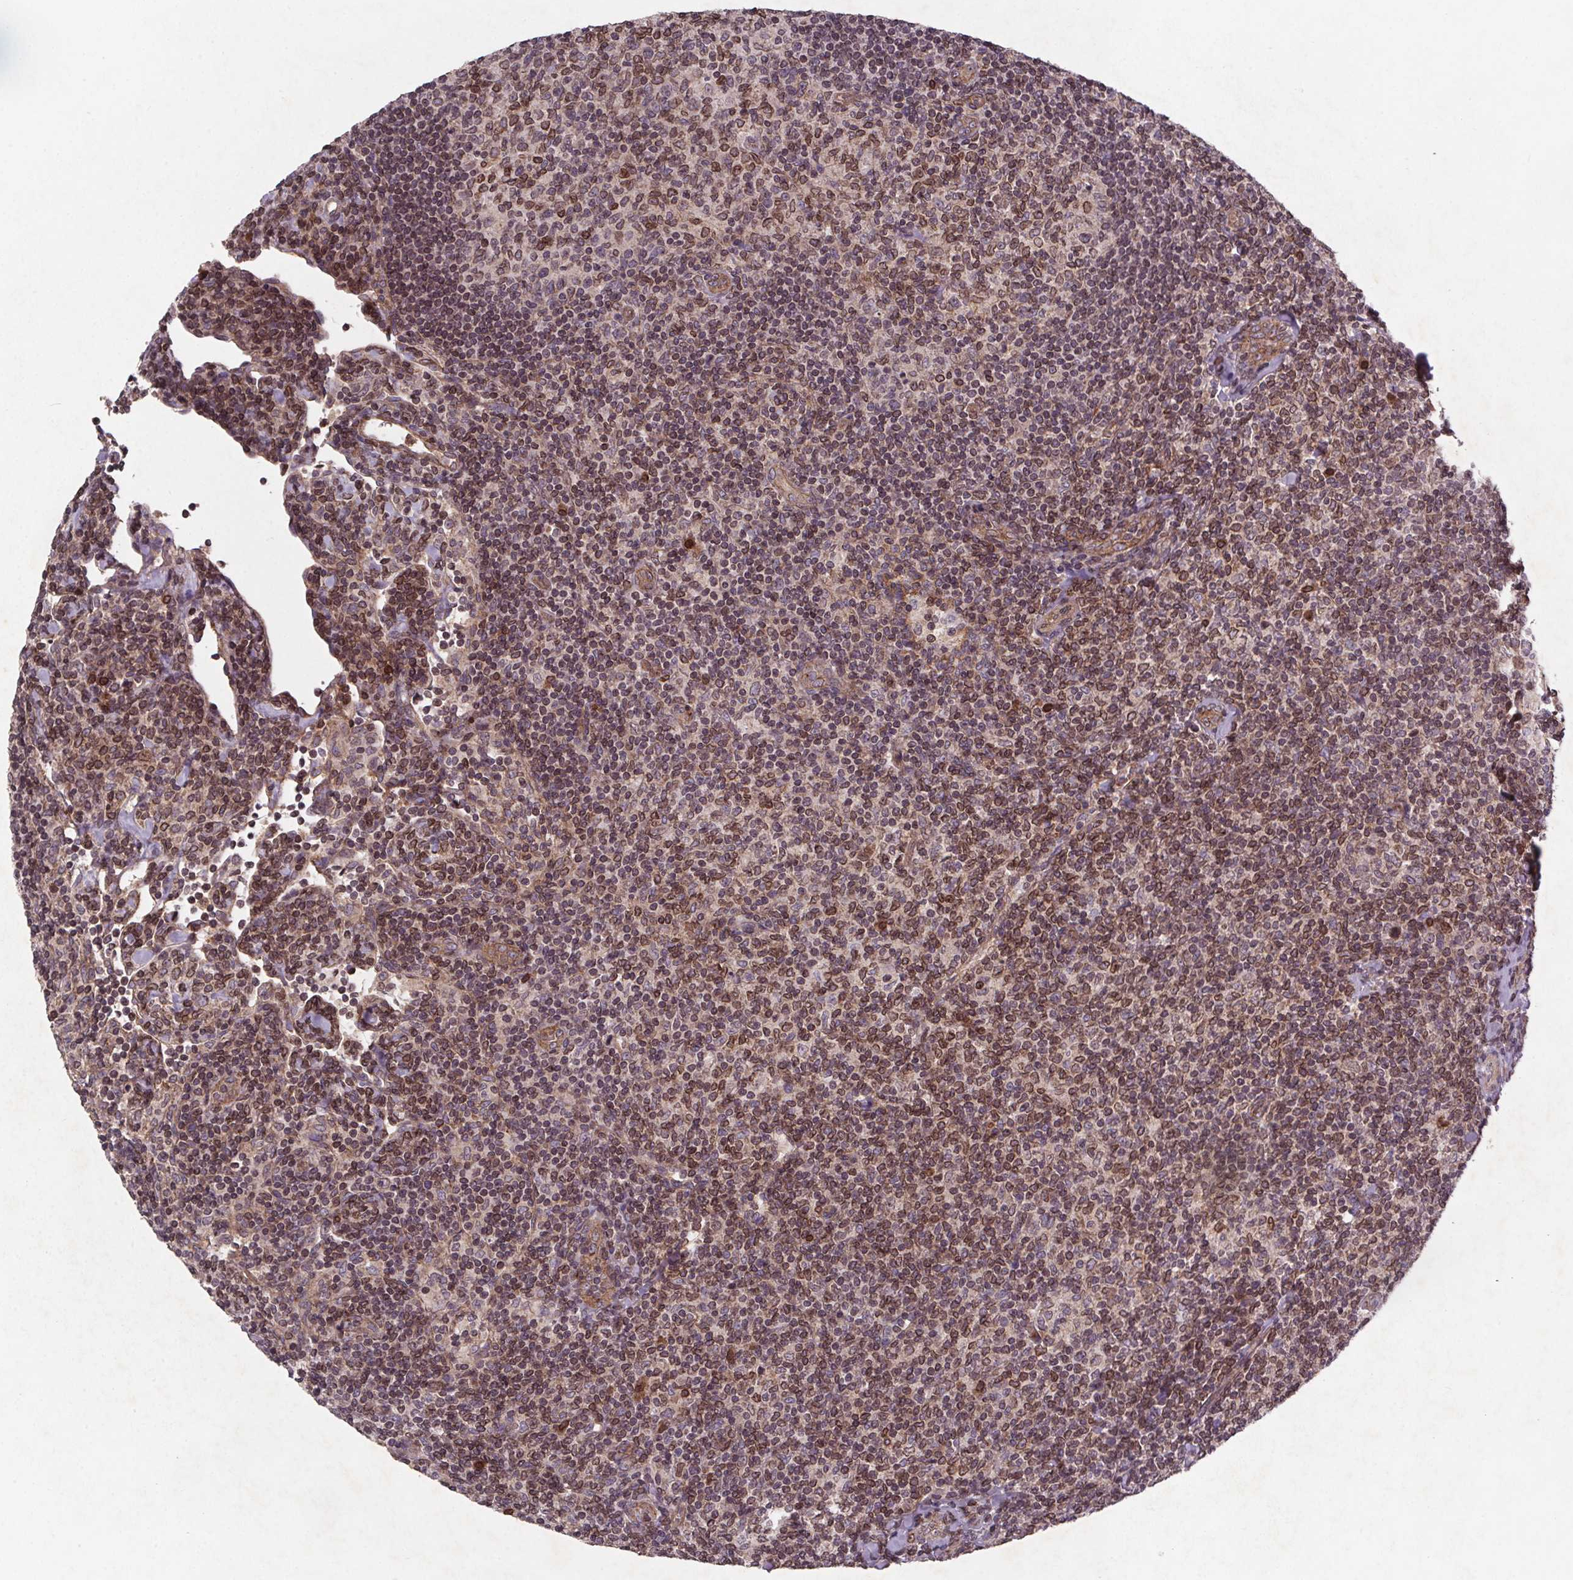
{"staining": {"intensity": "moderate", "quantity": "25%-75%", "location": "nuclear"}, "tissue": "lymphoma", "cell_type": "Tumor cells", "image_type": "cancer", "snomed": [{"axis": "morphology", "description": "Malignant lymphoma, non-Hodgkin's type, Low grade"}, {"axis": "topography", "description": "Lymph node"}], "caption": "This is a micrograph of immunohistochemistry (IHC) staining of lymphoma, which shows moderate positivity in the nuclear of tumor cells.", "gene": "STRN3", "patient": {"sex": "female", "age": 56}}